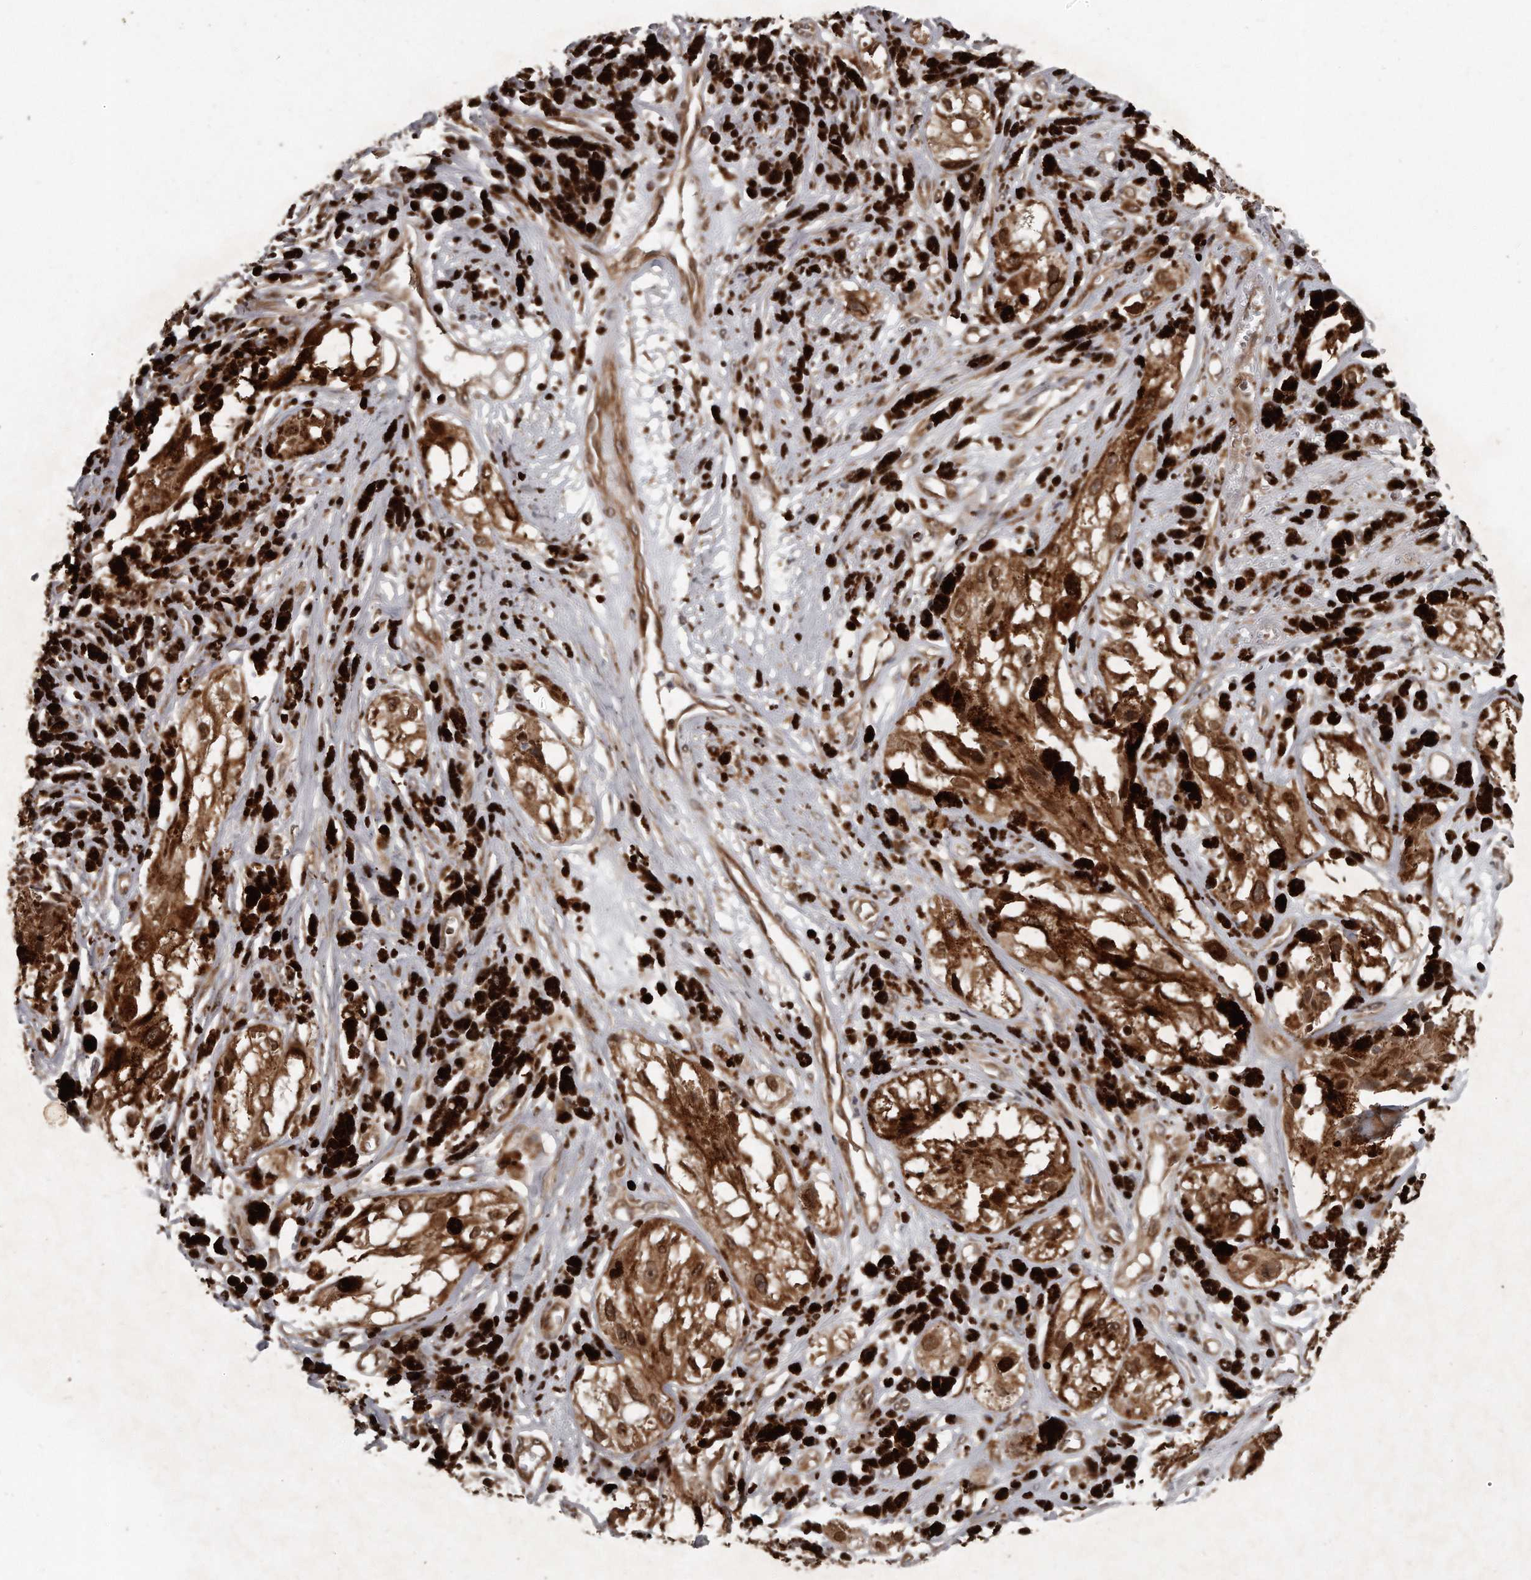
{"staining": {"intensity": "strong", "quantity": ">75%", "location": "cytoplasmic/membranous,nuclear"}, "tissue": "melanoma", "cell_type": "Tumor cells", "image_type": "cancer", "snomed": [{"axis": "morphology", "description": "Malignant melanoma, NOS"}, {"axis": "topography", "description": "Skin"}], "caption": "A photomicrograph showing strong cytoplasmic/membranous and nuclear staining in about >75% of tumor cells in melanoma, as visualized by brown immunohistochemical staining.", "gene": "GCH1", "patient": {"sex": "male", "age": 88}}